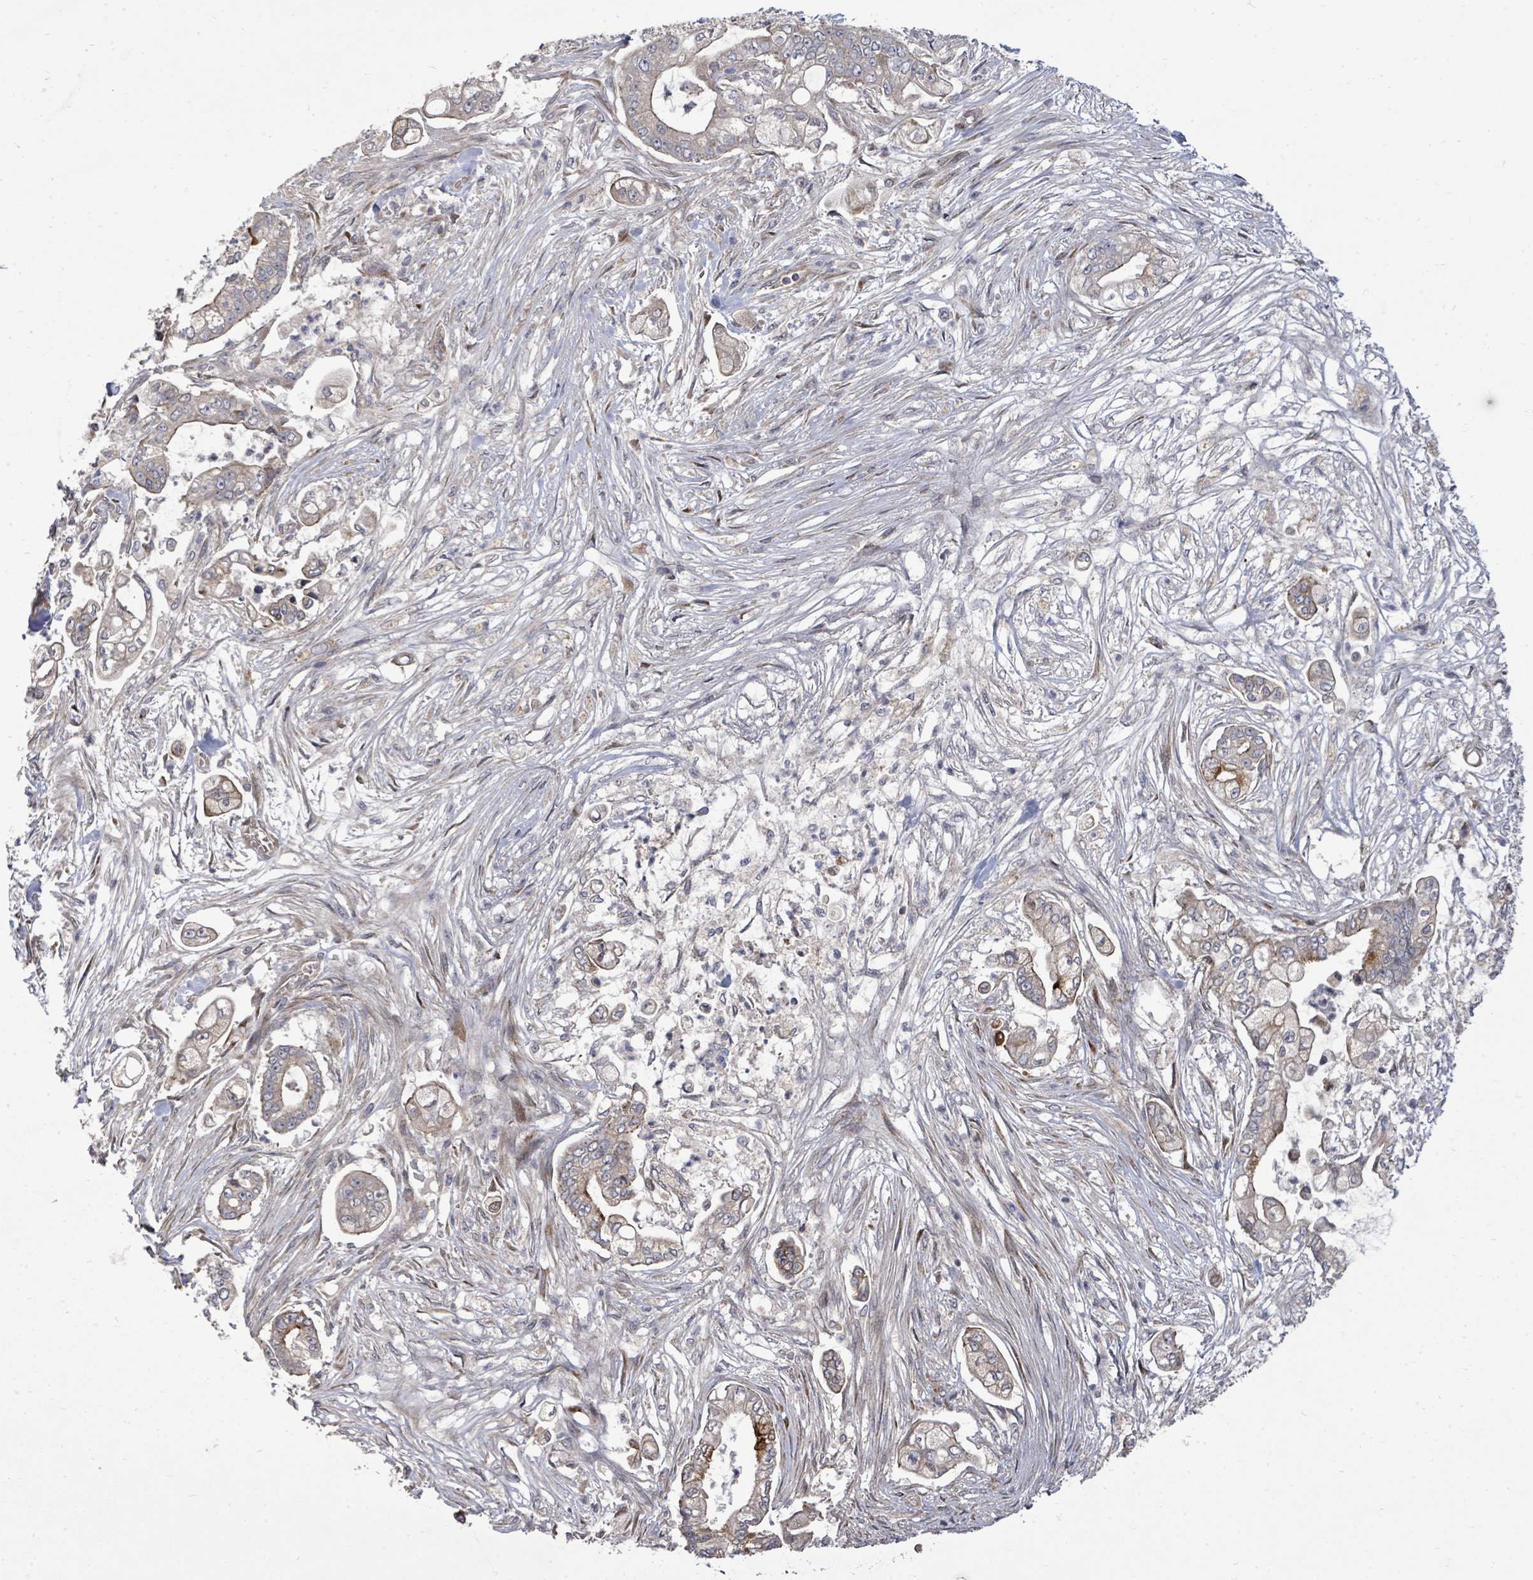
{"staining": {"intensity": "weak", "quantity": "25%-75%", "location": "cytoplasmic/membranous"}, "tissue": "pancreatic cancer", "cell_type": "Tumor cells", "image_type": "cancer", "snomed": [{"axis": "morphology", "description": "Adenocarcinoma, NOS"}, {"axis": "topography", "description": "Pancreas"}], "caption": "DAB immunohistochemical staining of pancreatic cancer (adenocarcinoma) displays weak cytoplasmic/membranous protein expression in about 25%-75% of tumor cells.", "gene": "KRTAP27-1", "patient": {"sex": "female", "age": 69}}